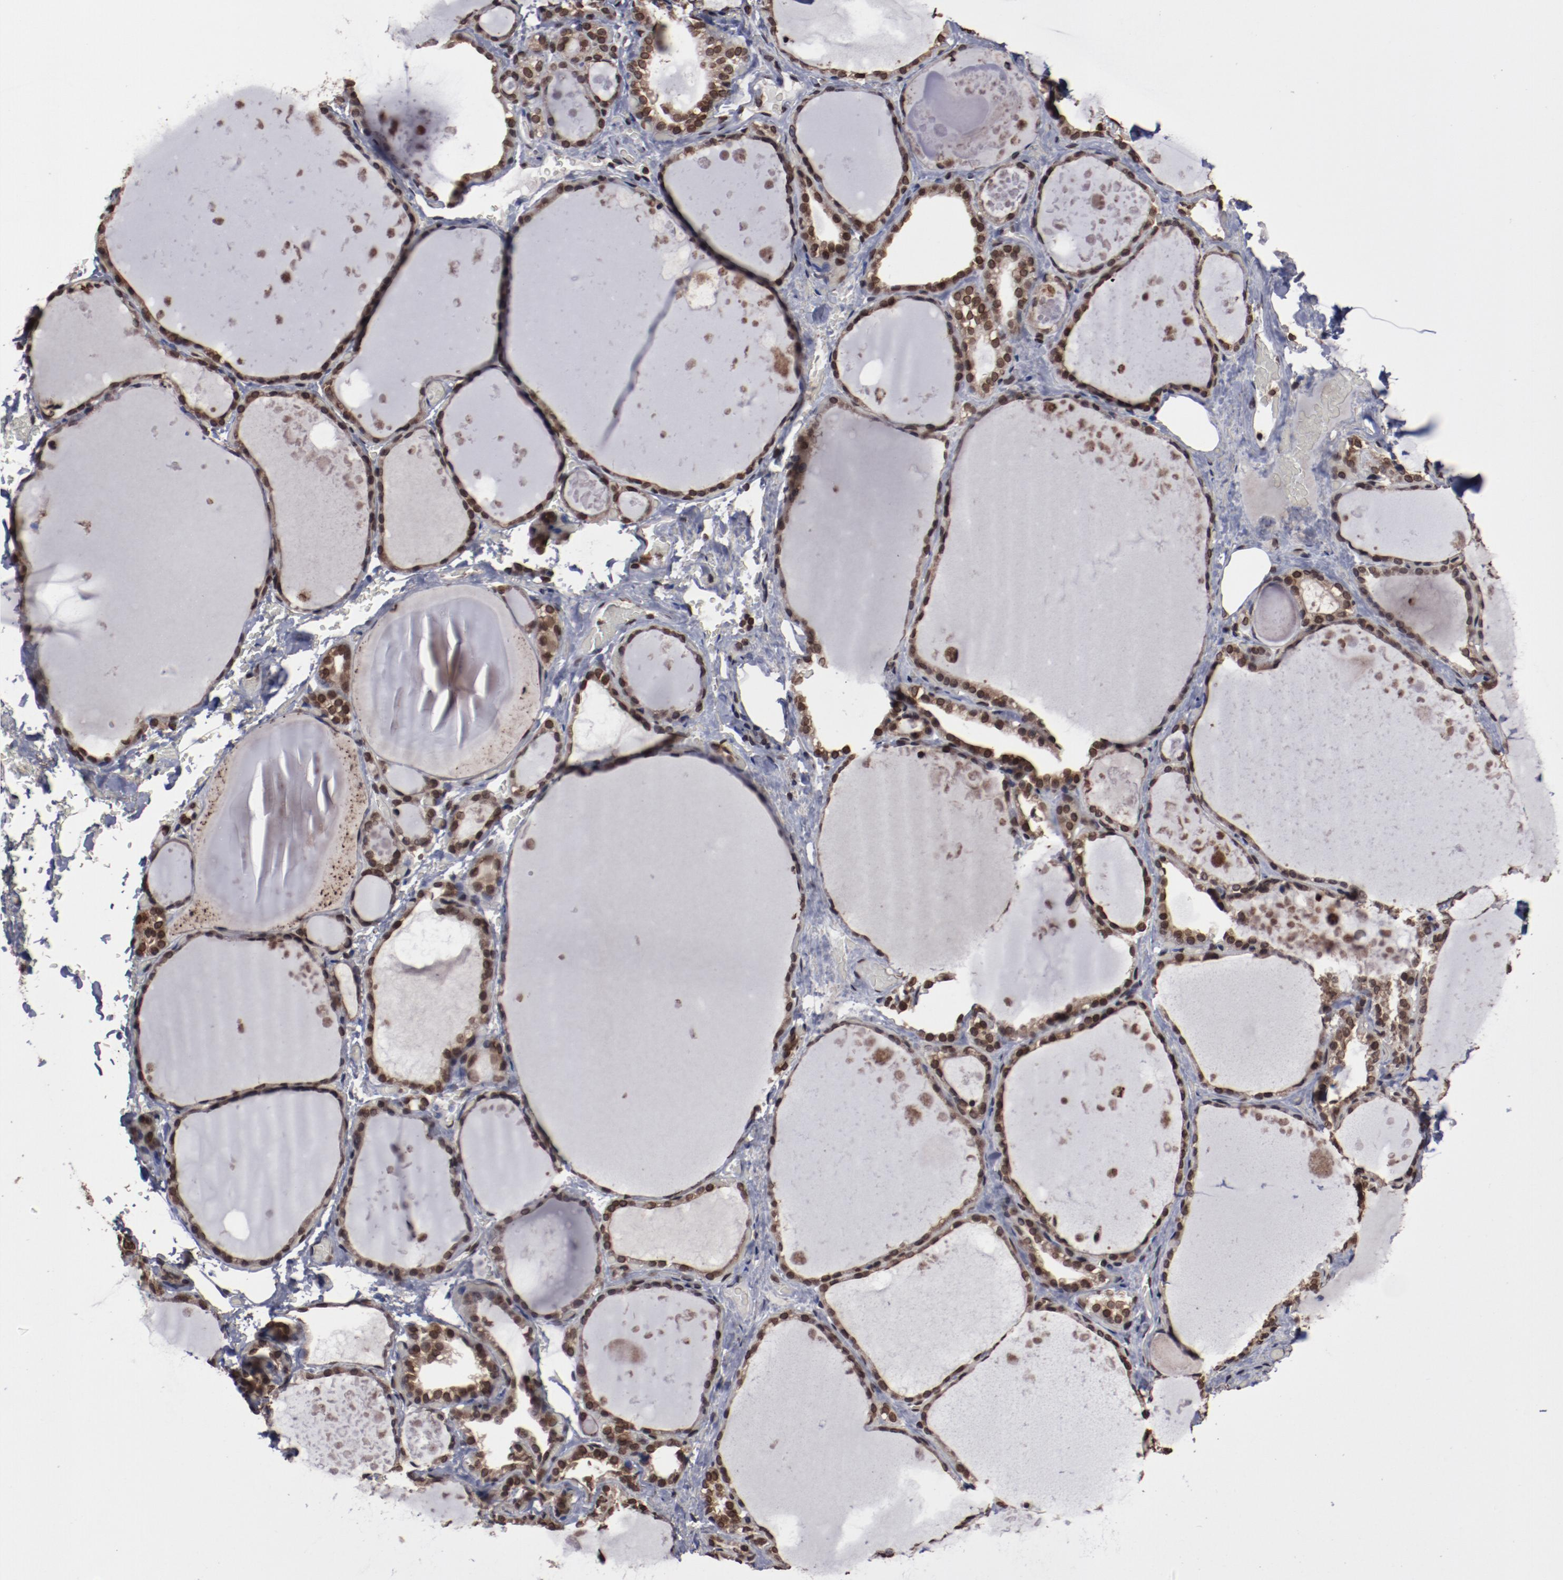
{"staining": {"intensity": "moderate", "quantity": ">75%", "location": "nuclear"}, "tissue": "thyroid gland", "cell_type": "Glandular cells", "image_type": "normal", "snomed": [{"axis": "morphology", "description": "Normal tissue, NOS"}, {"axis": "topography", "description": "Thyroid gland"}], "caption": "About >75% of glandular cells in normal human thyroid gland exhibit moderate nuclear protein staining as visualized by brown immunohistochemical staining.", "gene": "AKT1", "patient": {"sex": "male", "age": 61}}